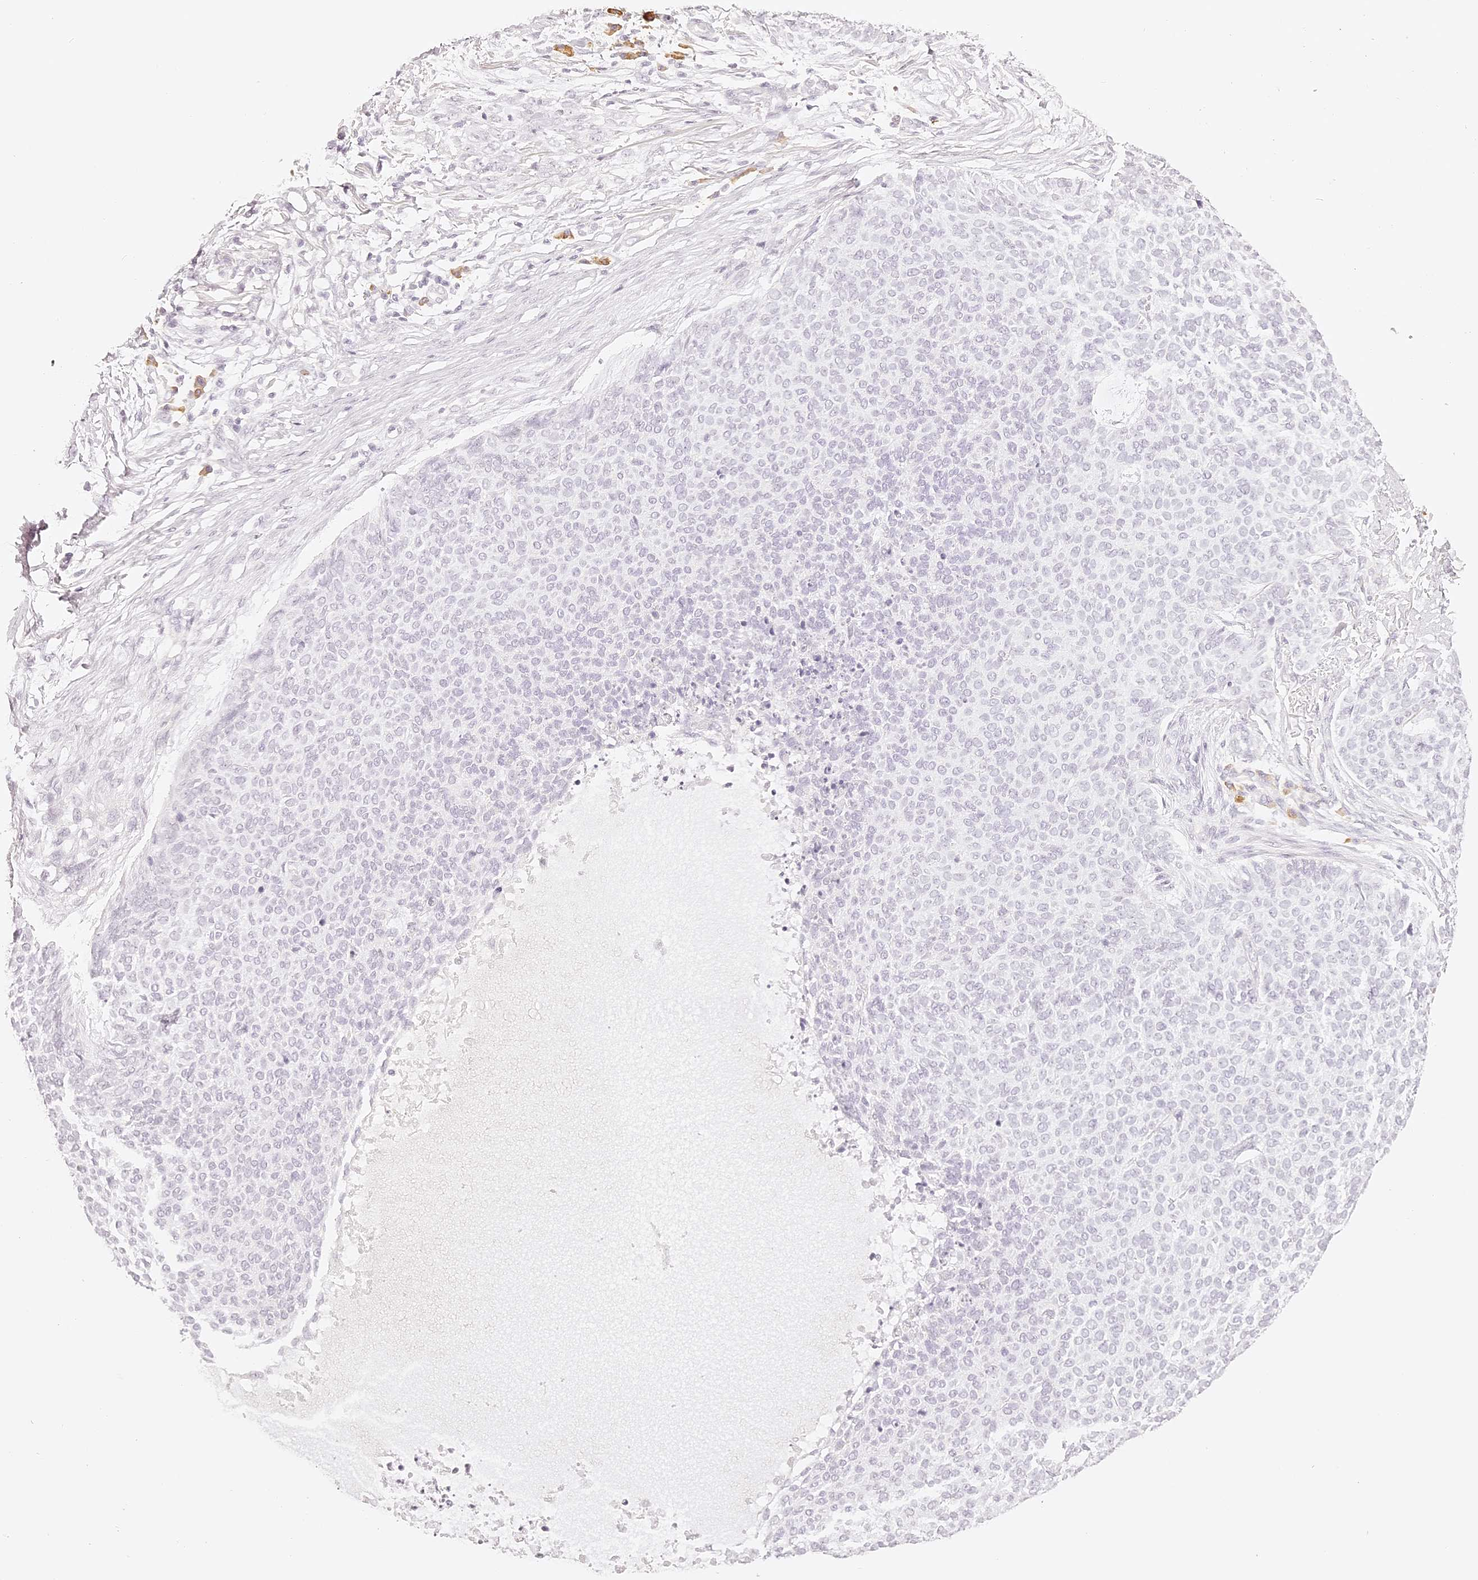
{"staining": {"intensity": "negative", "quantity": "none", "location": "none"}, "tissue": "skin cancer", "cell_type": "Tumor cells", "image_type": "cancer", "snomed": [{"axis": "morphology", "description": "Normal tissue, NOS"}, {"axis": "morphology", "description": "Basal cell carcinoma"}, {"axis": "topography", "description": "Skin"}], "caption": "DAB immunohistochemical staining of human basal cell carcinoma (skin) displays no significant staining in tumor cells.", "gene": "TRIM45", "patient": {"sex": "male", "age": 50}}